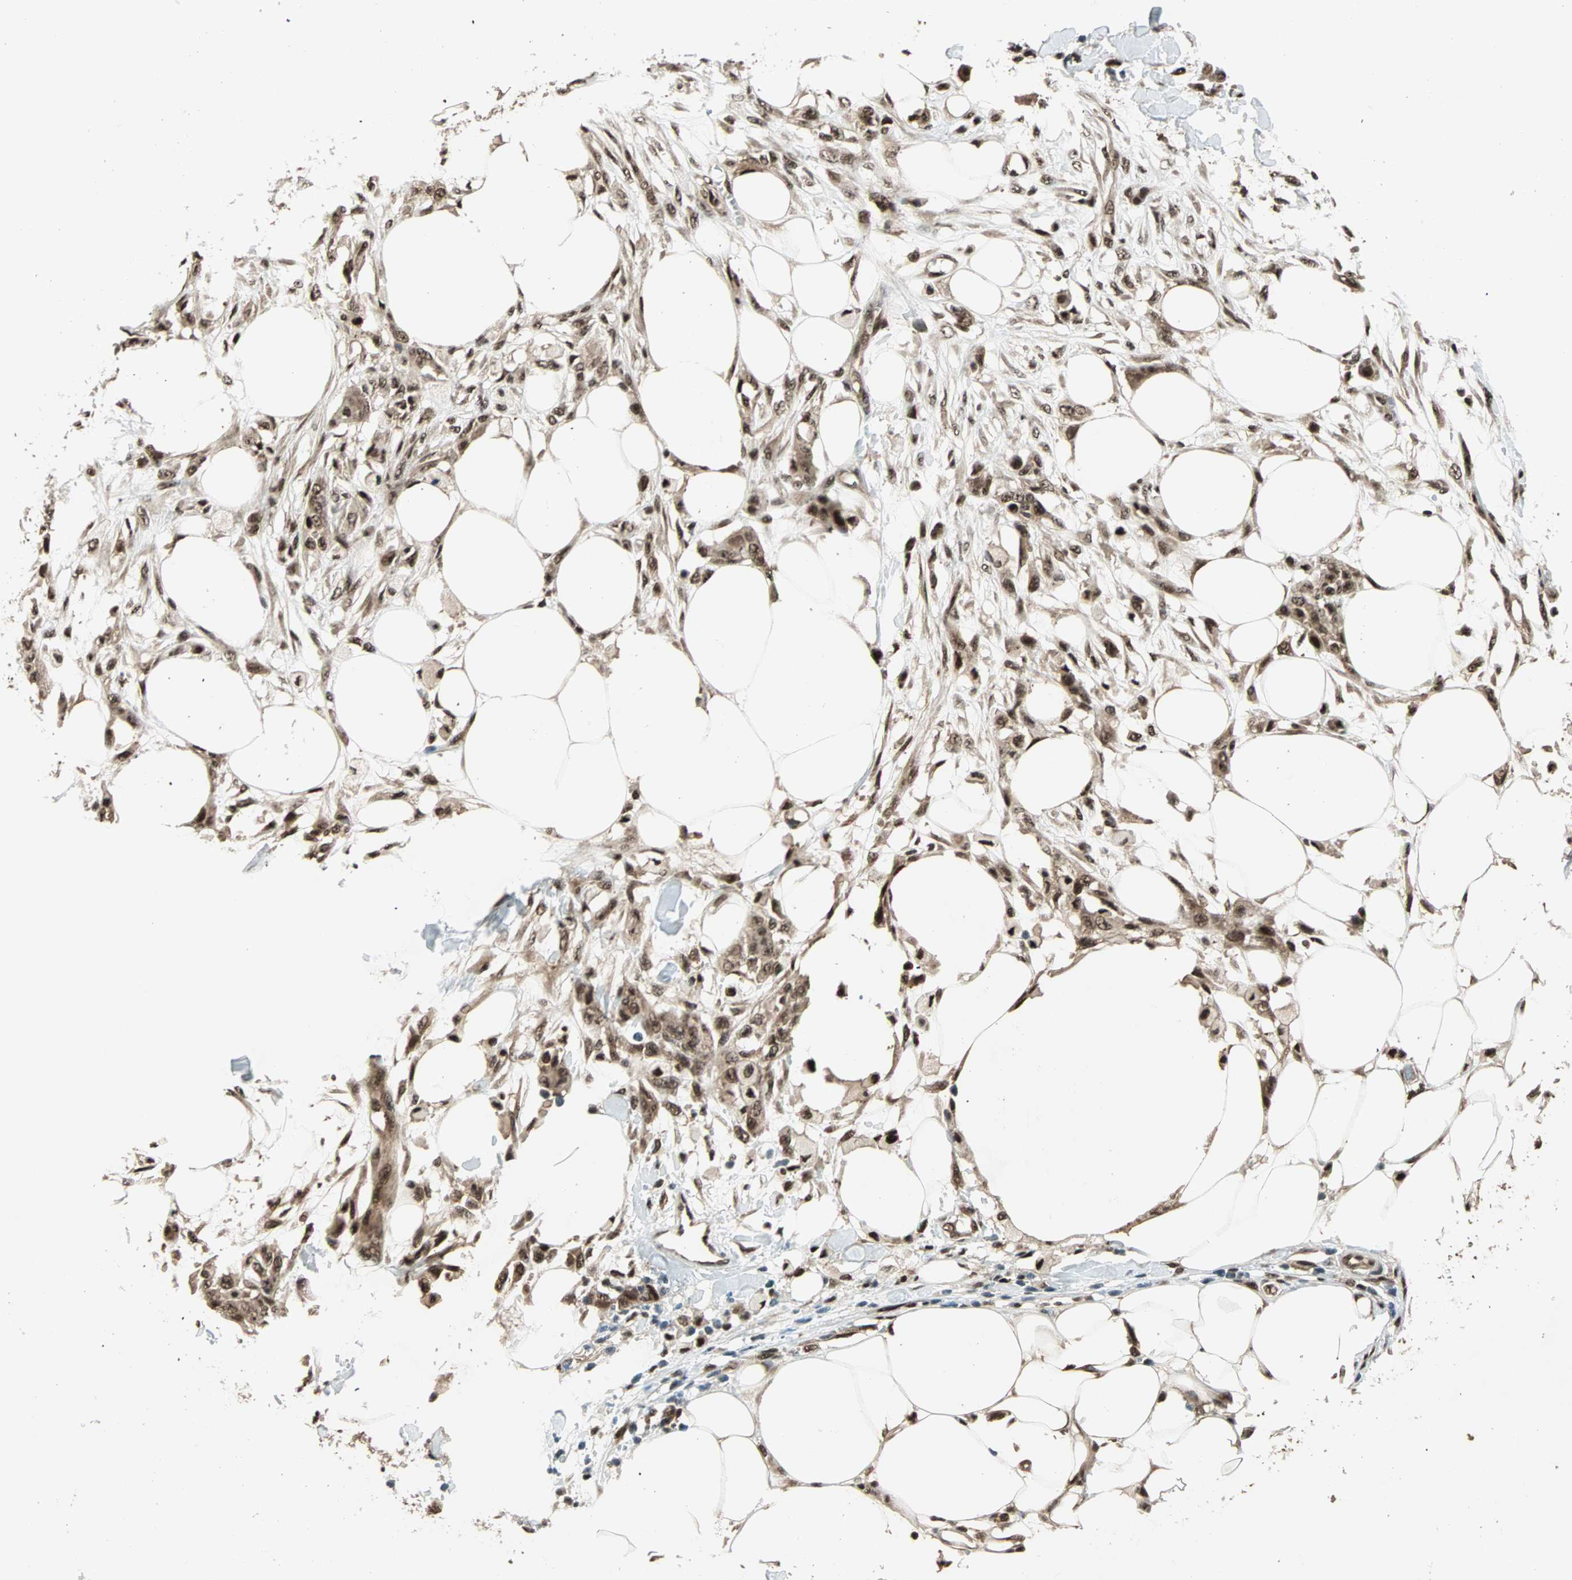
{"staining": {"intensity": "moderate", "quantity": ">75%", "location": "cytoplasmic/membranous,nuclear"}, "tissue": "skin cancer", "cell_type": "Tumor cells", "image_type": "cancer", "snomed": [{"axis": "morphology", "description": "Squamous cell carcinoma, NOS"}, {"axis": "topography", "description": "Skin"}], "caption": "The image exhibits a brown stain indicating the presence of a protein in the cytoplasmic/membranous and nuclear of tumor cells in skin cancer.", "gene": "ZNF44", "patient": {"sex": "female", "age": 59}}